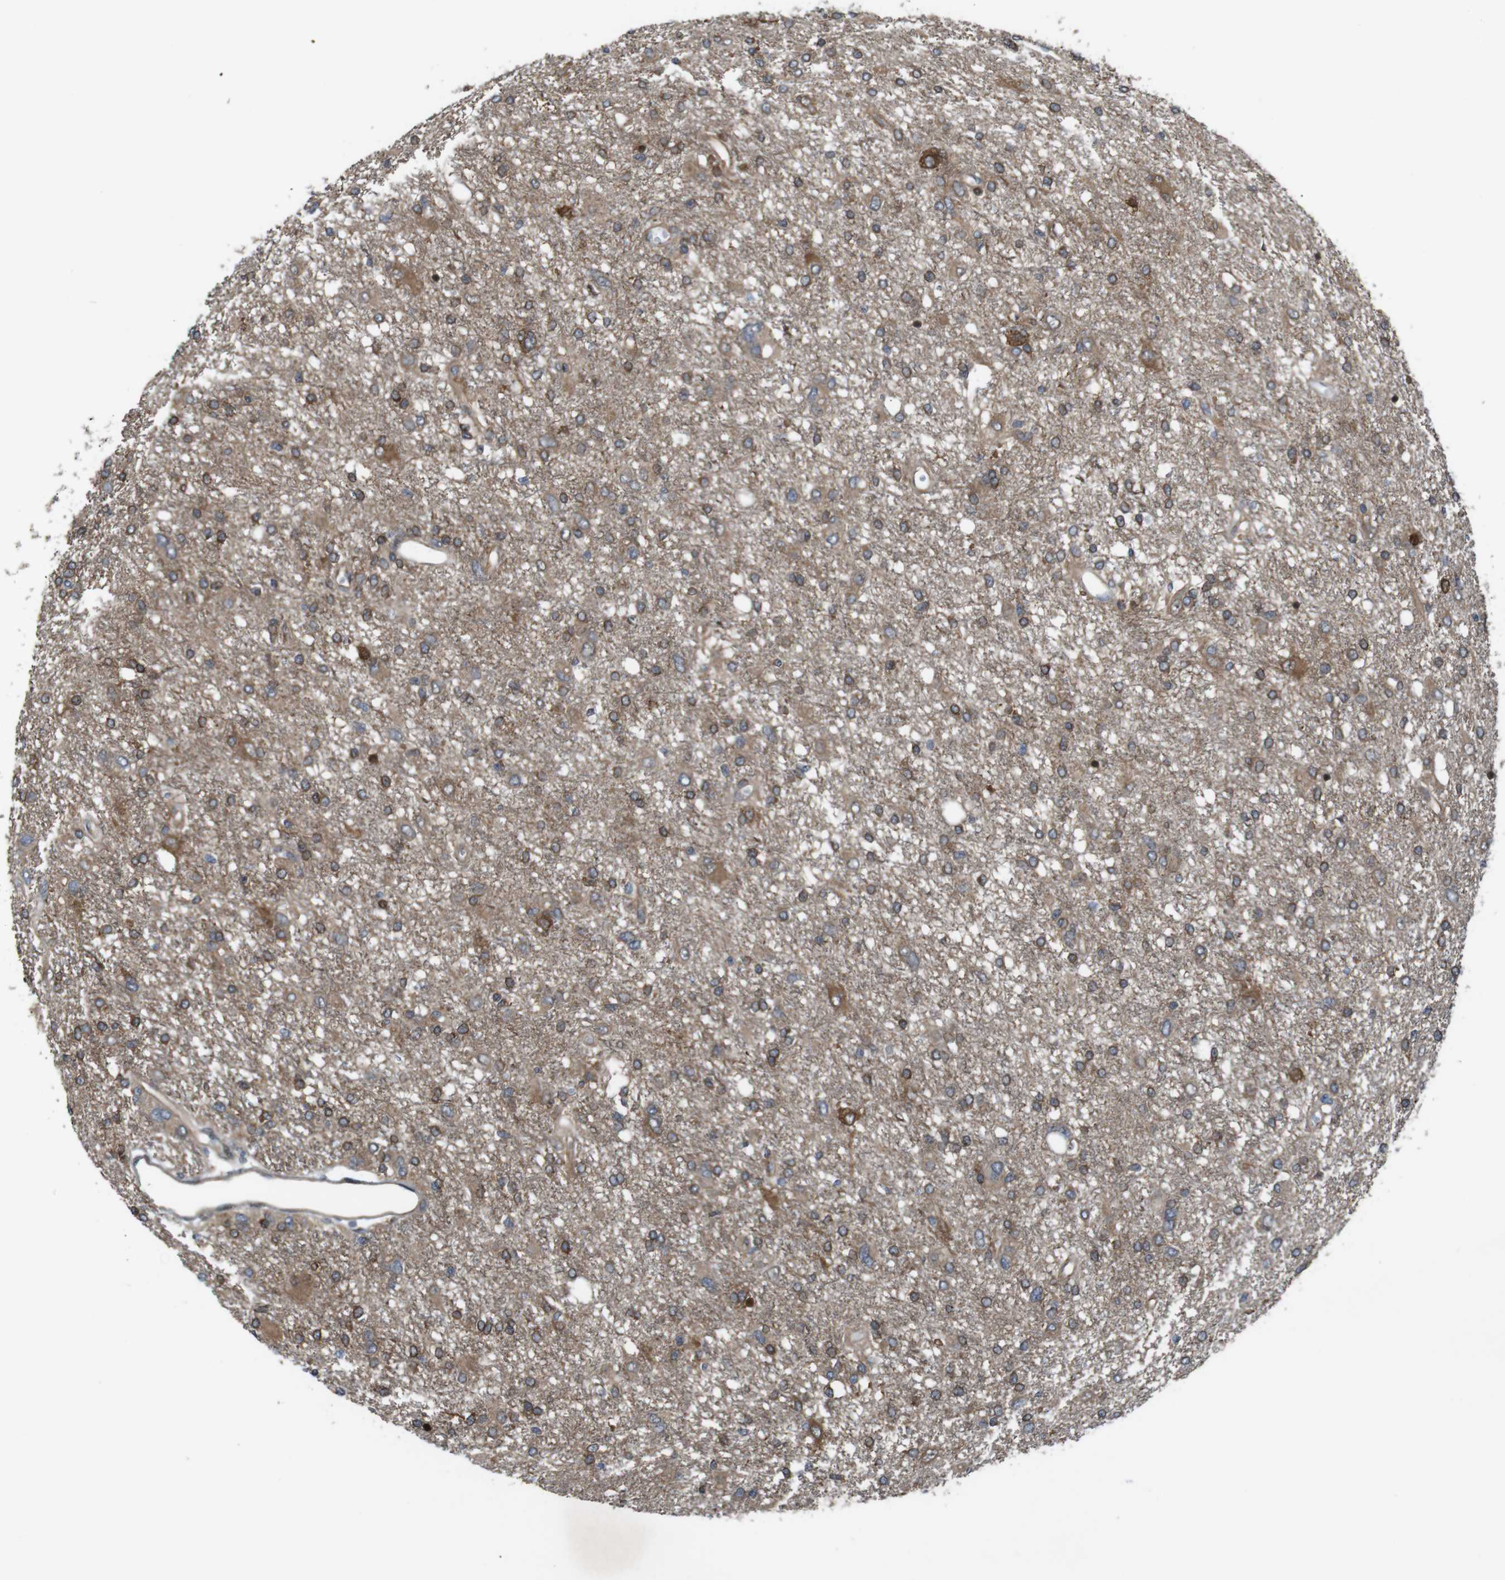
{"staining": {"intensity": "strong", "quantity": "25%-75%", "location": "cytoplasmic/membranous"}, "tissue": "glioma", "cell_type": "Tumor cells", "image_type": "cancer", "snomed": [{"axis": "morphology", "description": "Glioma, malignant, High grade"}, {"axis": "topography", "description": "Brain"}], "caption": "Immunohistochemistry photomicrograph of neoplastic tissue: malignant glioma (high-grade) stained using immunohistochemistry (IHC) reveals high levels of strong protein expression localized specifically in the cytoplasmic/membranous of tumor cells, appearing as a cytoplasmic/membranous brown color.", "gene": "PTGER4", "patient": {"sex": "female", "age": 59}}